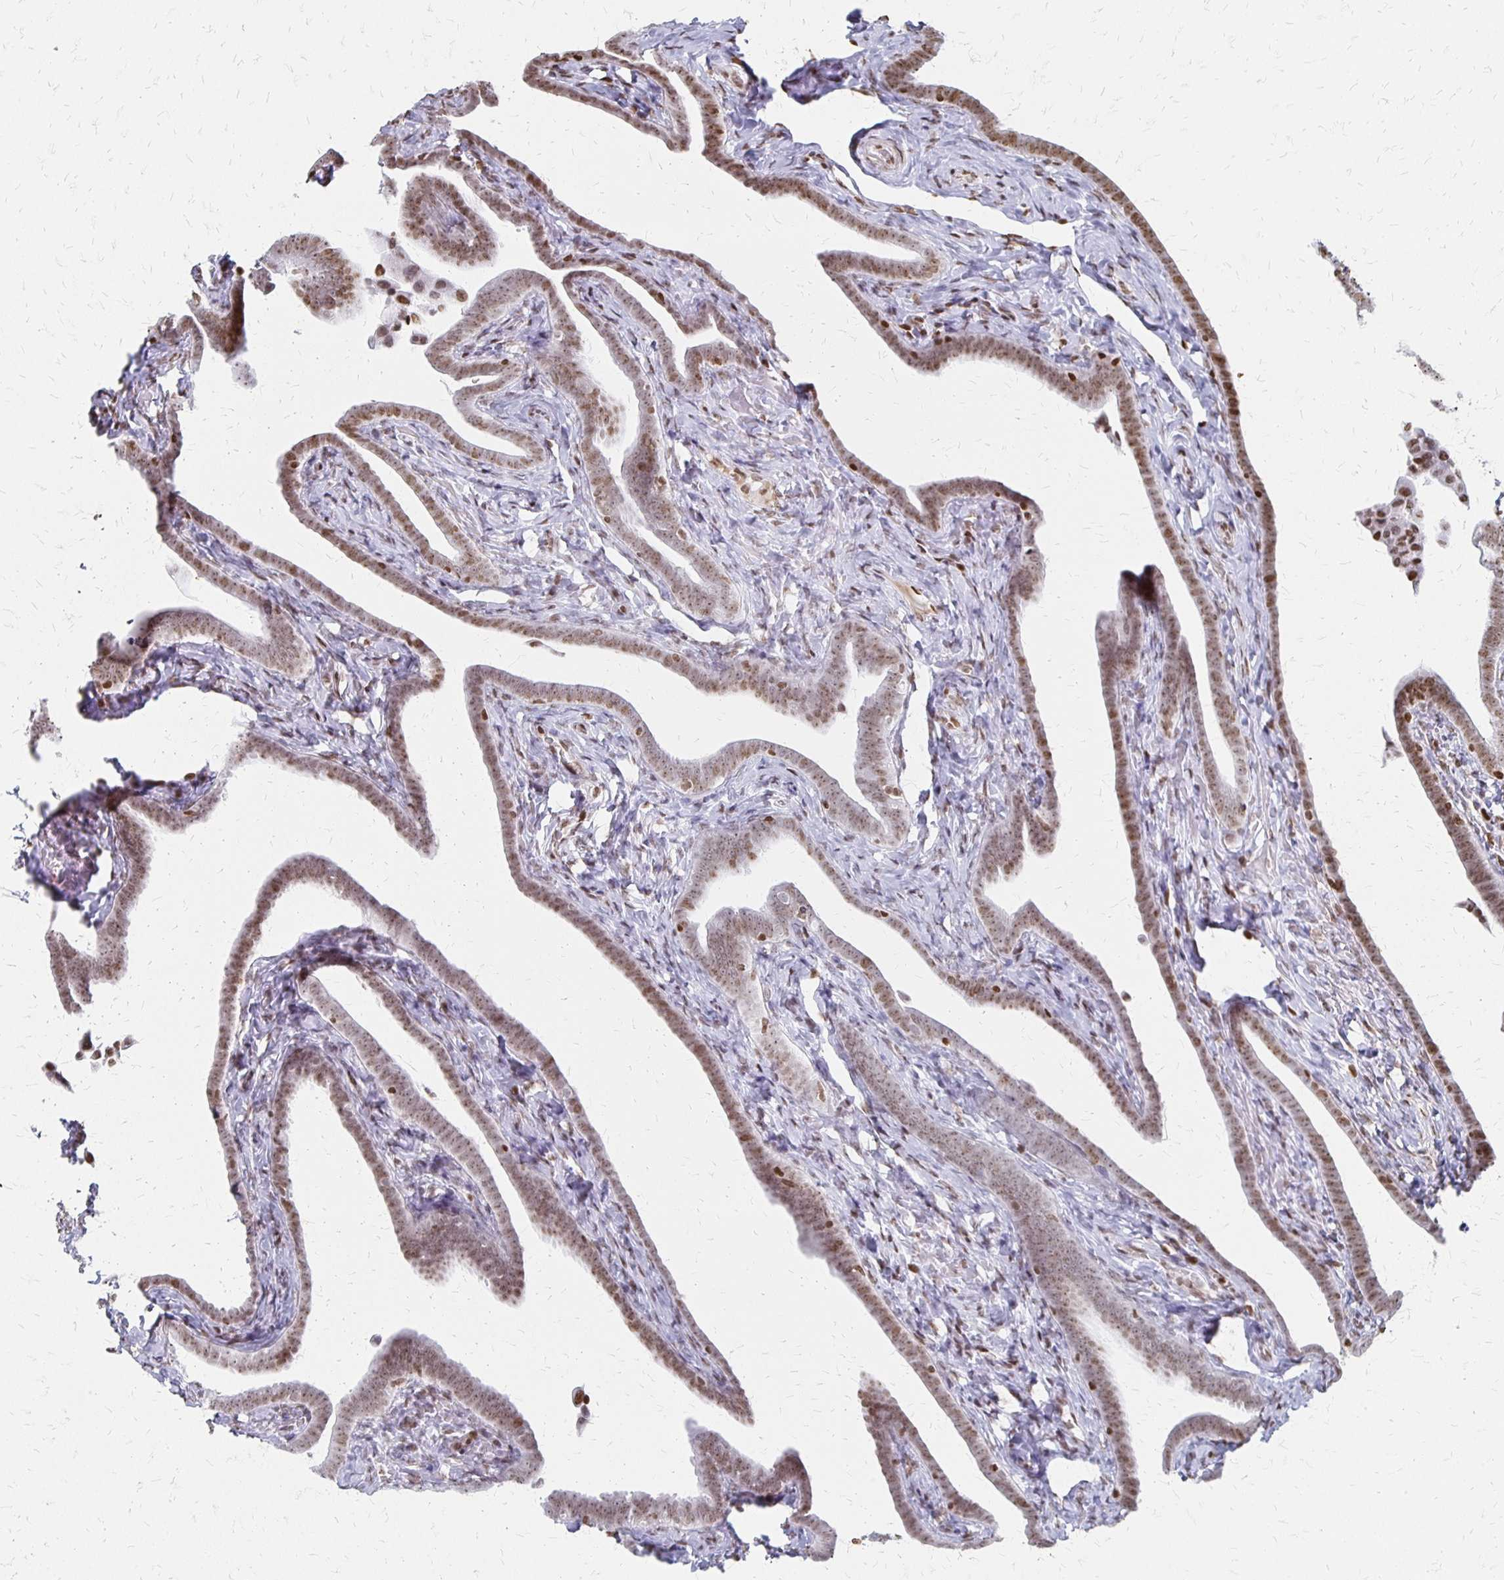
{"staining": {"intensity": "weak", "quantity": ">75%", "location": "nuclear"}, "tissue": "fallopian tube", "cell_type": "Glandular cells", "image_type": "normal", "snomed": [{"axis": "morphology", "description": "Normal tissue, NOS"}, {"axis": "topography", "description": "Fallopian tube"}], "caption": "Normal fallopian tube was stained to show a protein in brown. There is low levels of weak nuclear positivity in about >75% of glandular cells. Immunohistochemistry stains the protein in brown and the nuclei are stained blue.", "gene": "ZNF280C", "patient": {"sex": "female", "age": 69}}